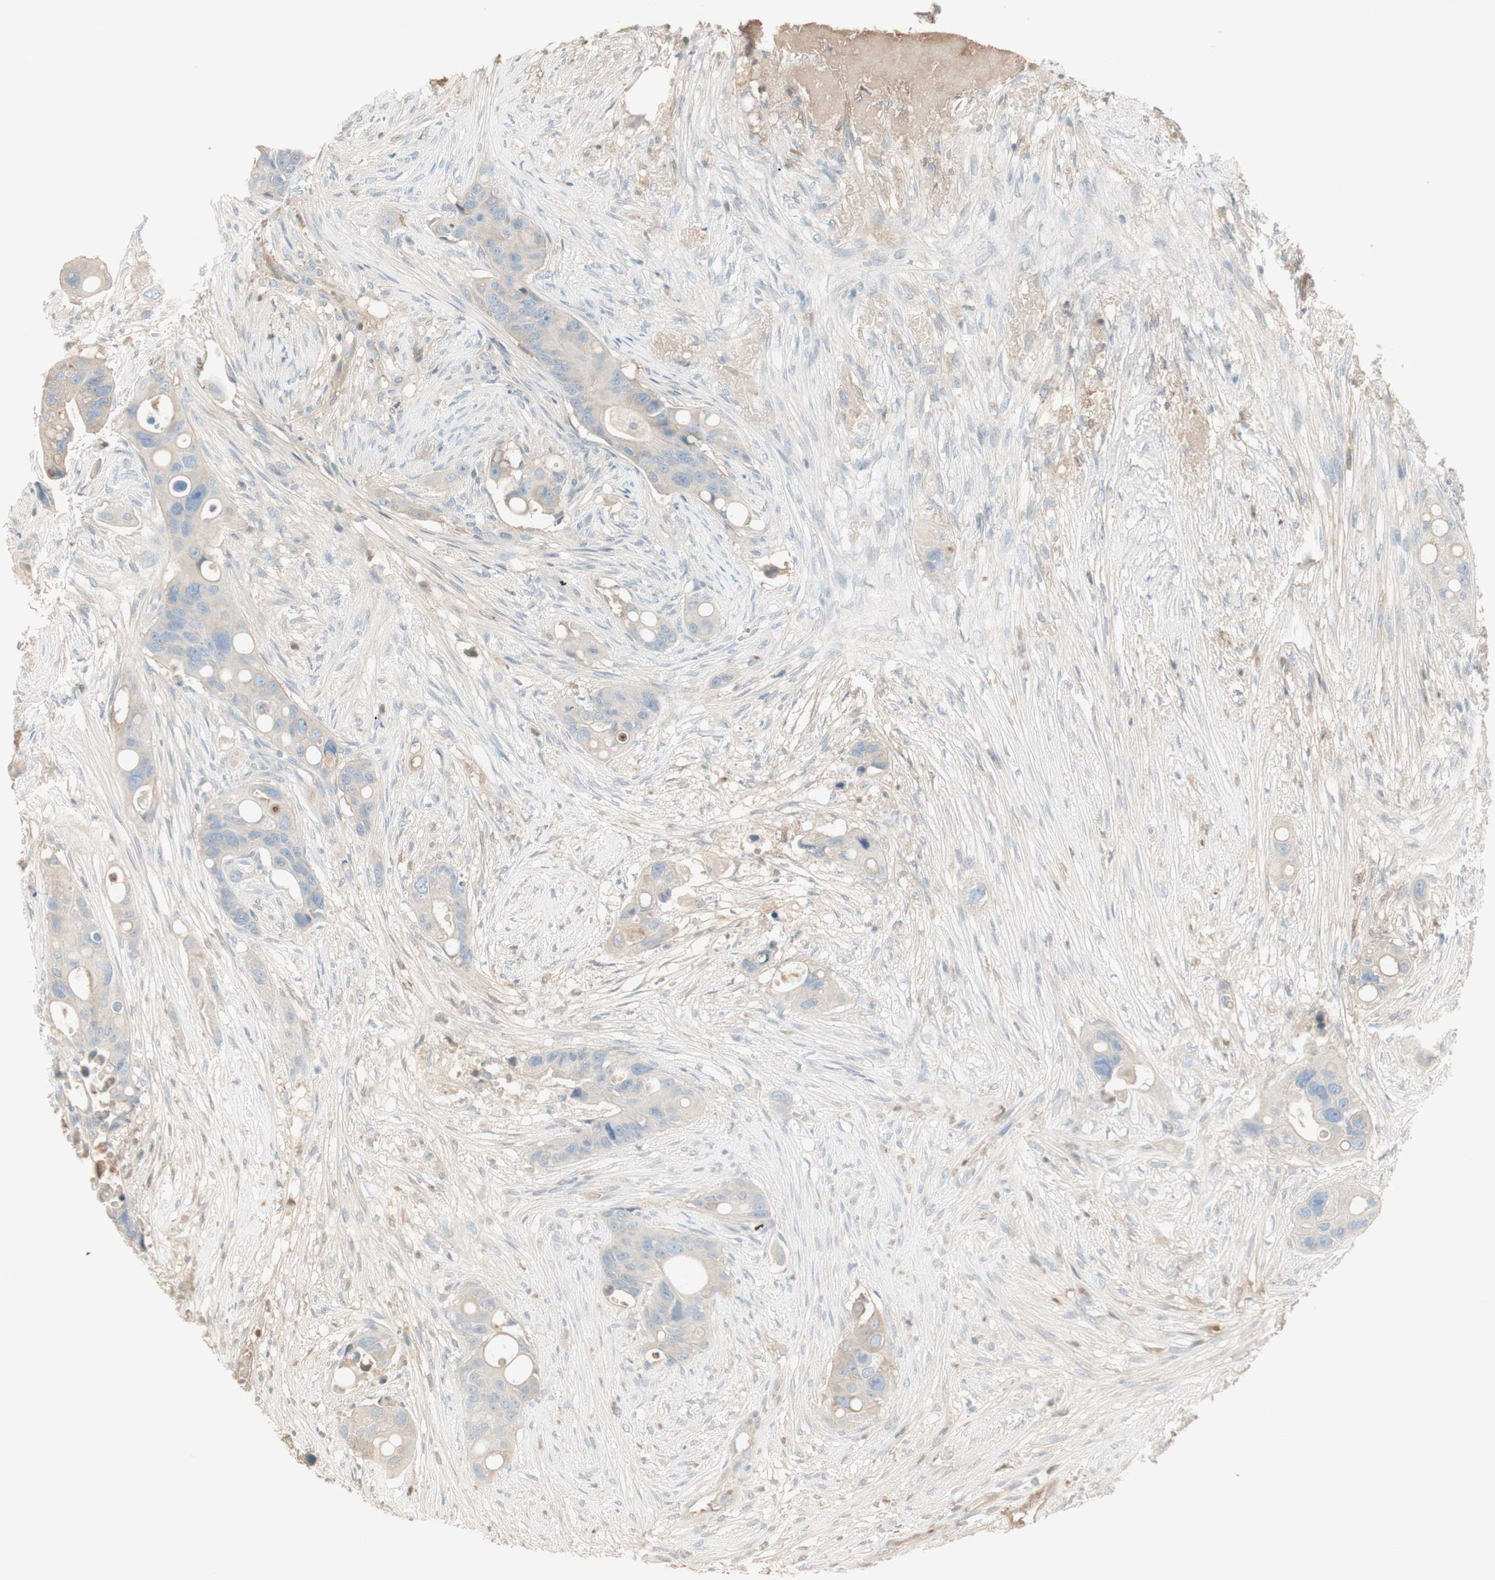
{"staining": {"intensity": "weak", "quantity": "25%-75%", "location": "cytoplasmic/membranous"}, "tissue": "colorectal cancer", "cell_type": "Tumor cells", "image_type": "cancer", "snomed": [{"axis": "morphology", "description": "Adenocarcinoma, NOS"}, {"axis": "topography", "description": "Colon"}], "caption": "Protein expression by immunohistochemistry (IHC) displays weak cytoplasmic/membranous expression in approximately 25%-75% of tumor cells in adenocarcinoma (colorectal).", "gene": "IFNG", "patient": {"sex": "female", "age": 57}}